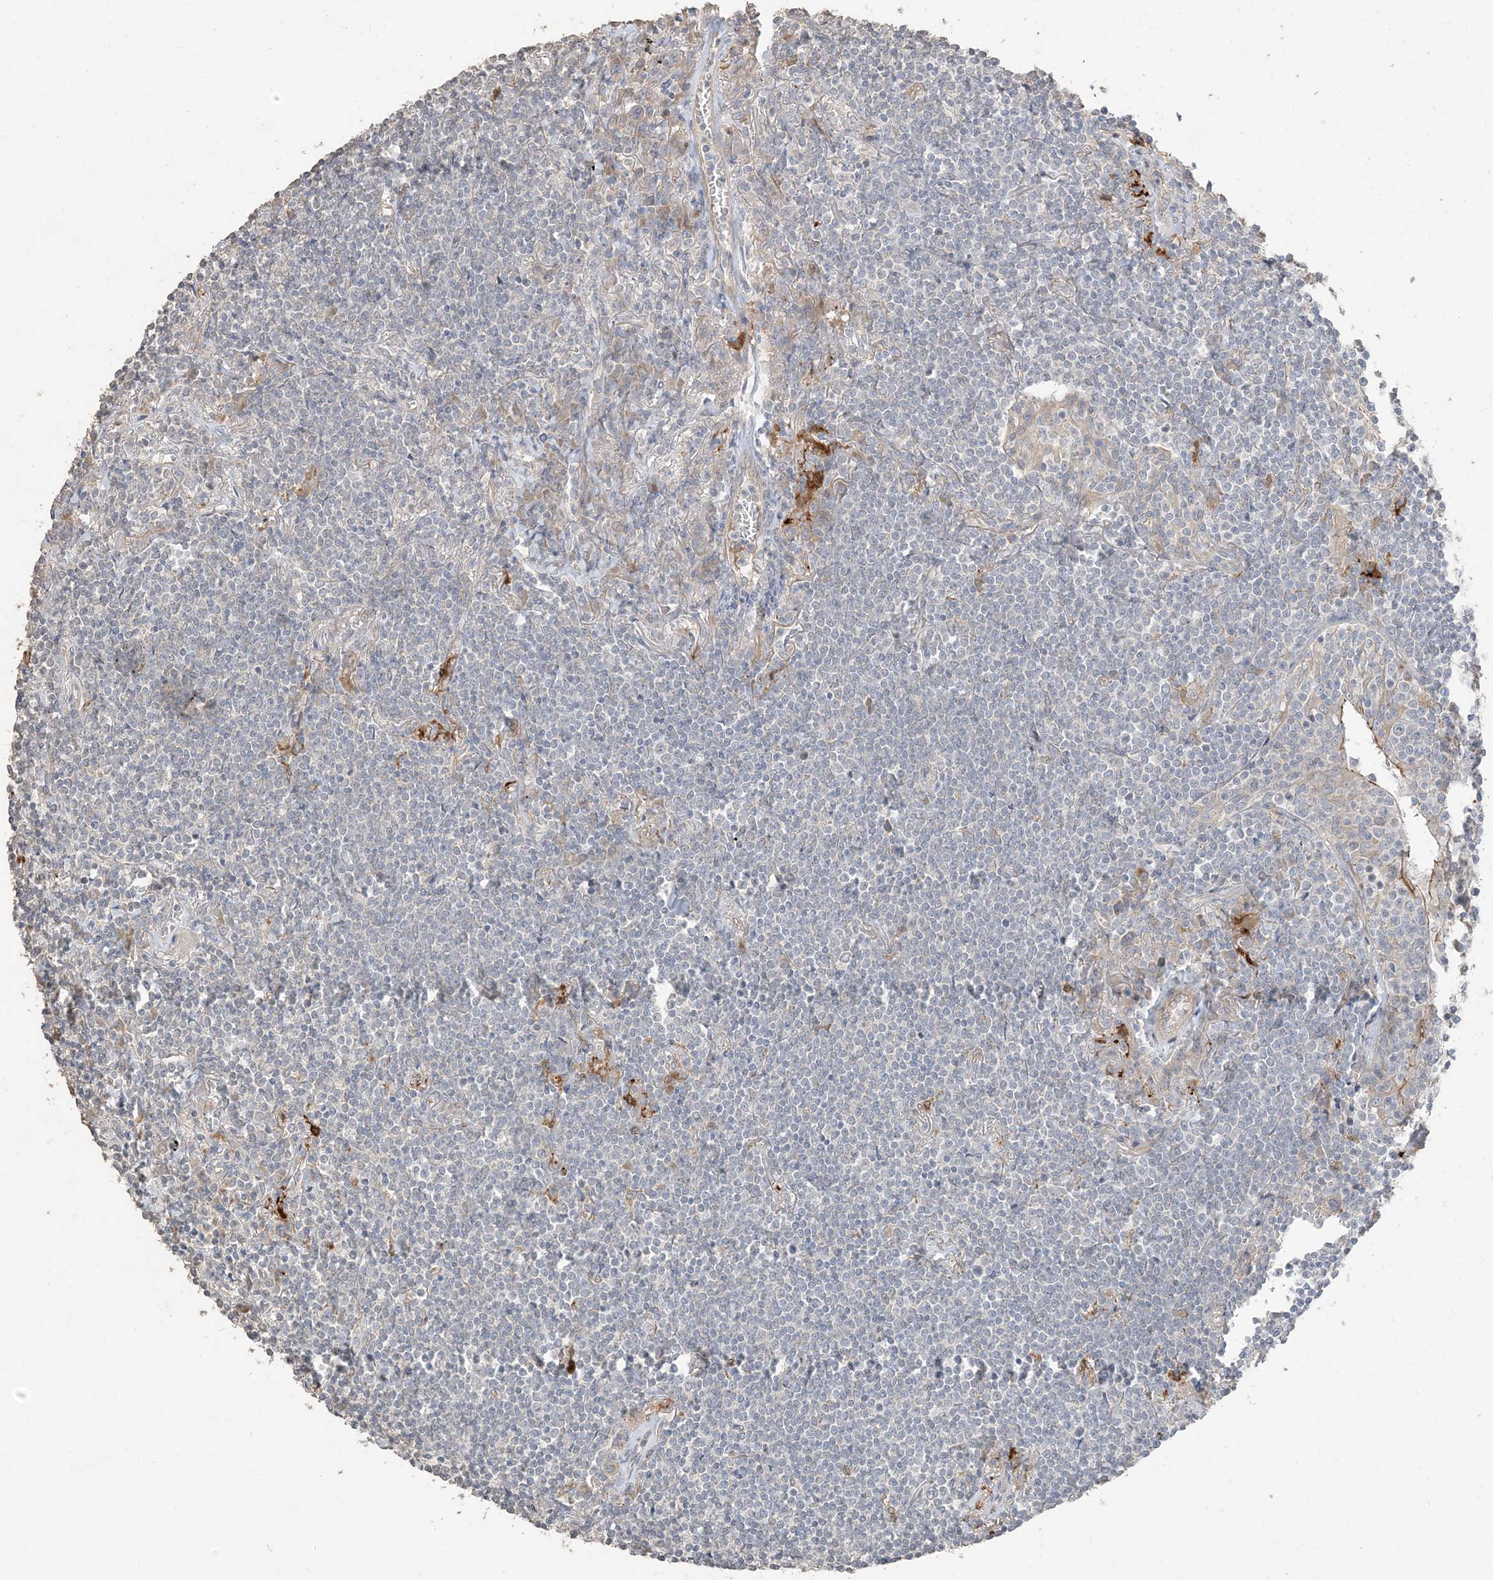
{"staining": {"intensity": "negative", "quantity": "none", "location": "none"}, "tissue": "lymphoma", "cell_type": "Tumor cells", "image_type": "cancer", "snomed": [{"axis": "morphology", "description": "Malignant lymphoma, non-Hodgkin's type, Low grade"}, {"axis": "topography", "description": "Lung"}], "caption": "This histopathology image is of lymphoma stained with immunohistochemistry (IHC) to label a protein in brown with the nuclei are counter-stained blue. There is no staining in tumor cells.", "gene": "RNF175", "patient": {"sex": "female", "age": 71}}